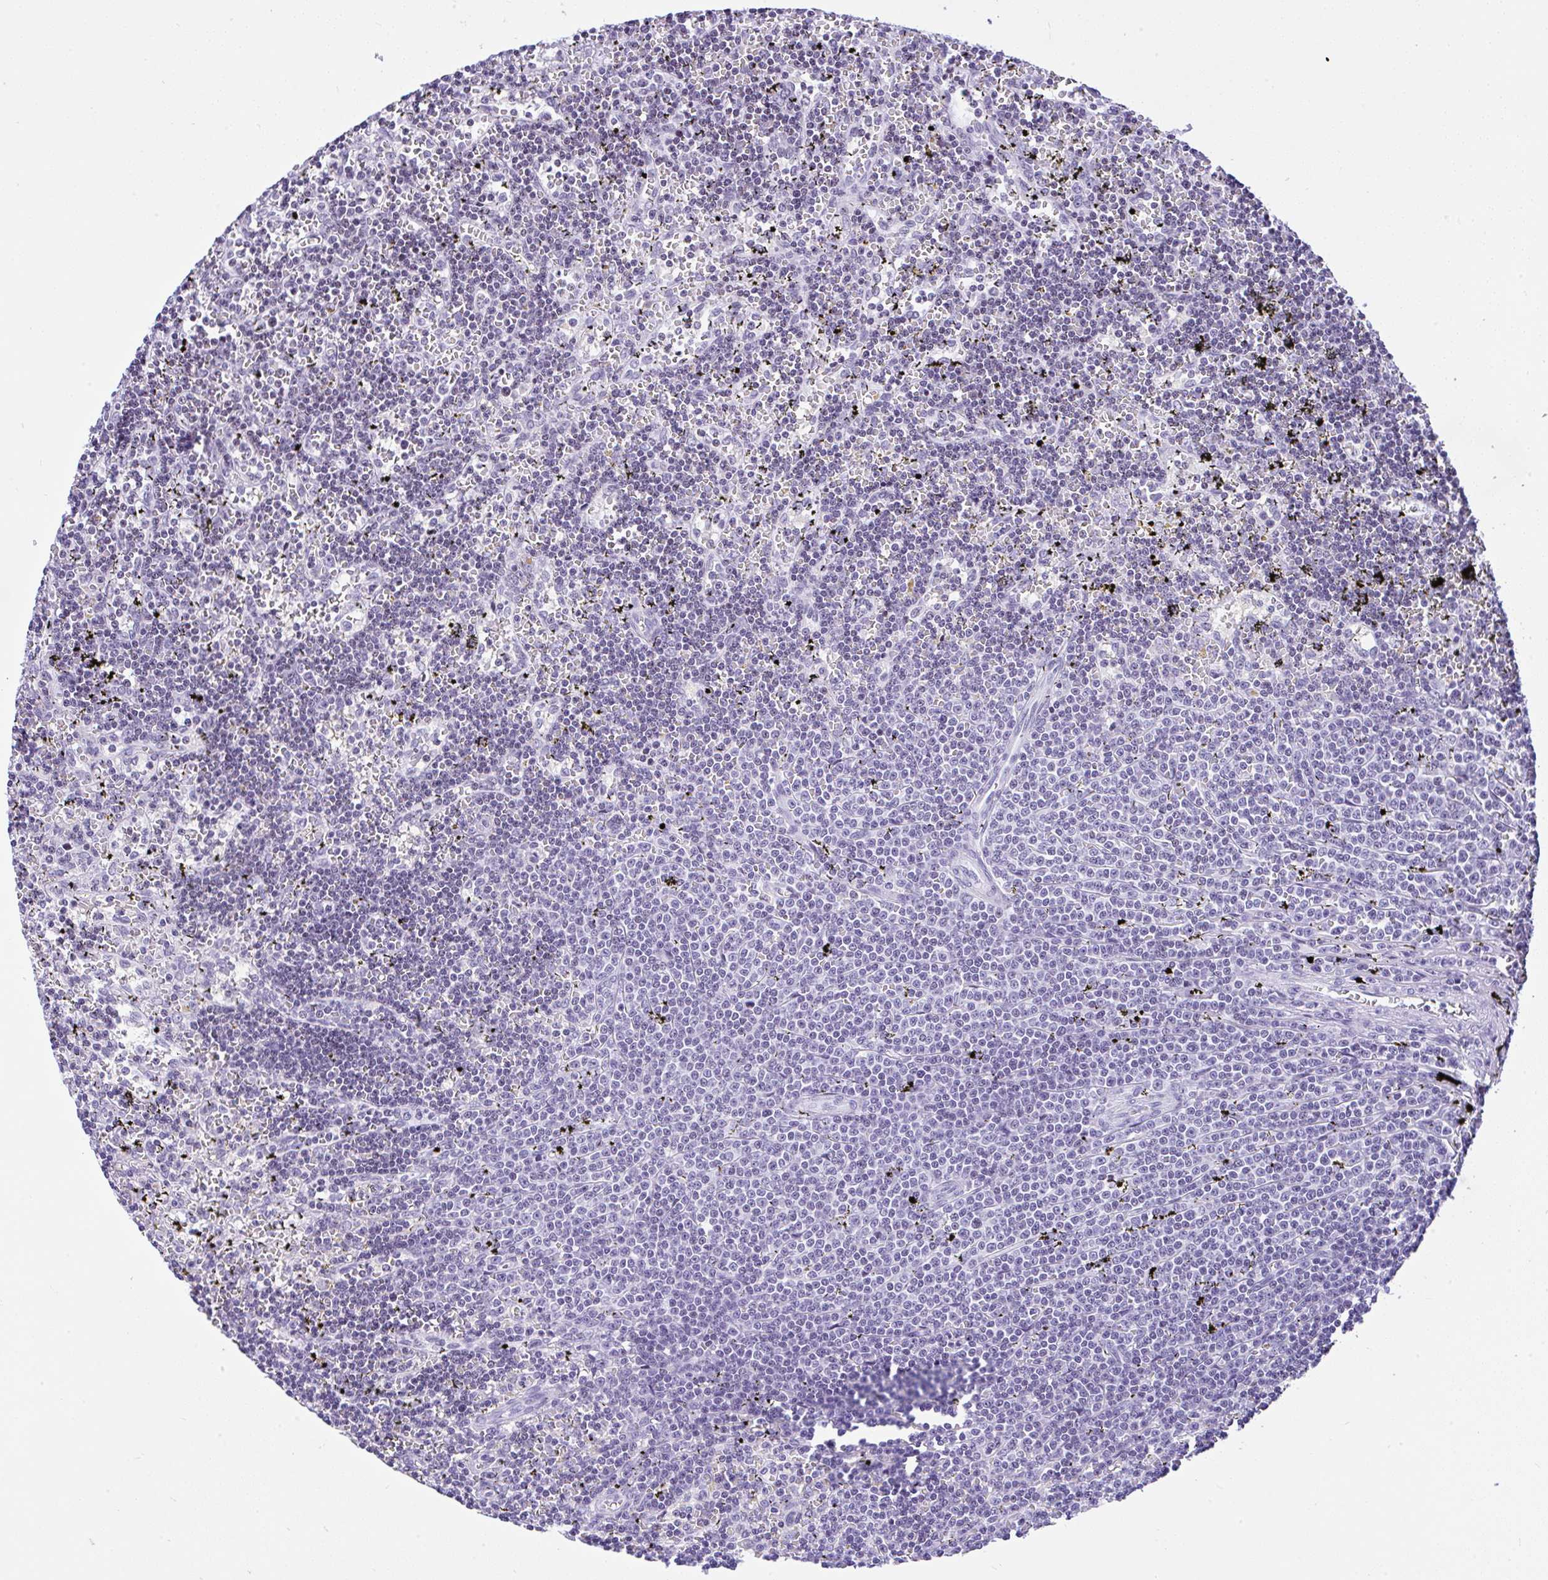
{"staining": {"intensity": "negative", "quantity": "none", "location": "none"}, "tissue": "lymphoma", "cell_type": "Tumor cells", "image_type": "cancer", "snomed": [{"axis": "morphology", "description": "Malignant lymphoma, non-Hodgkin's type, Low grade"}, {"axis": "topography", "description": "Spleen"}], "caption": "Low-grade malignant lymphoma, non-Hodgkin's type was stained to show a protein in brown. There is no significant positivity in tumor cells. The staining was performed using DAB to visualize the protein expression in brown, while the nuclei were stained in blue with hematoxylin (Magnification: 20x).", "gene": "KRT27", "patient": {"sex": "male", "age": 60}}